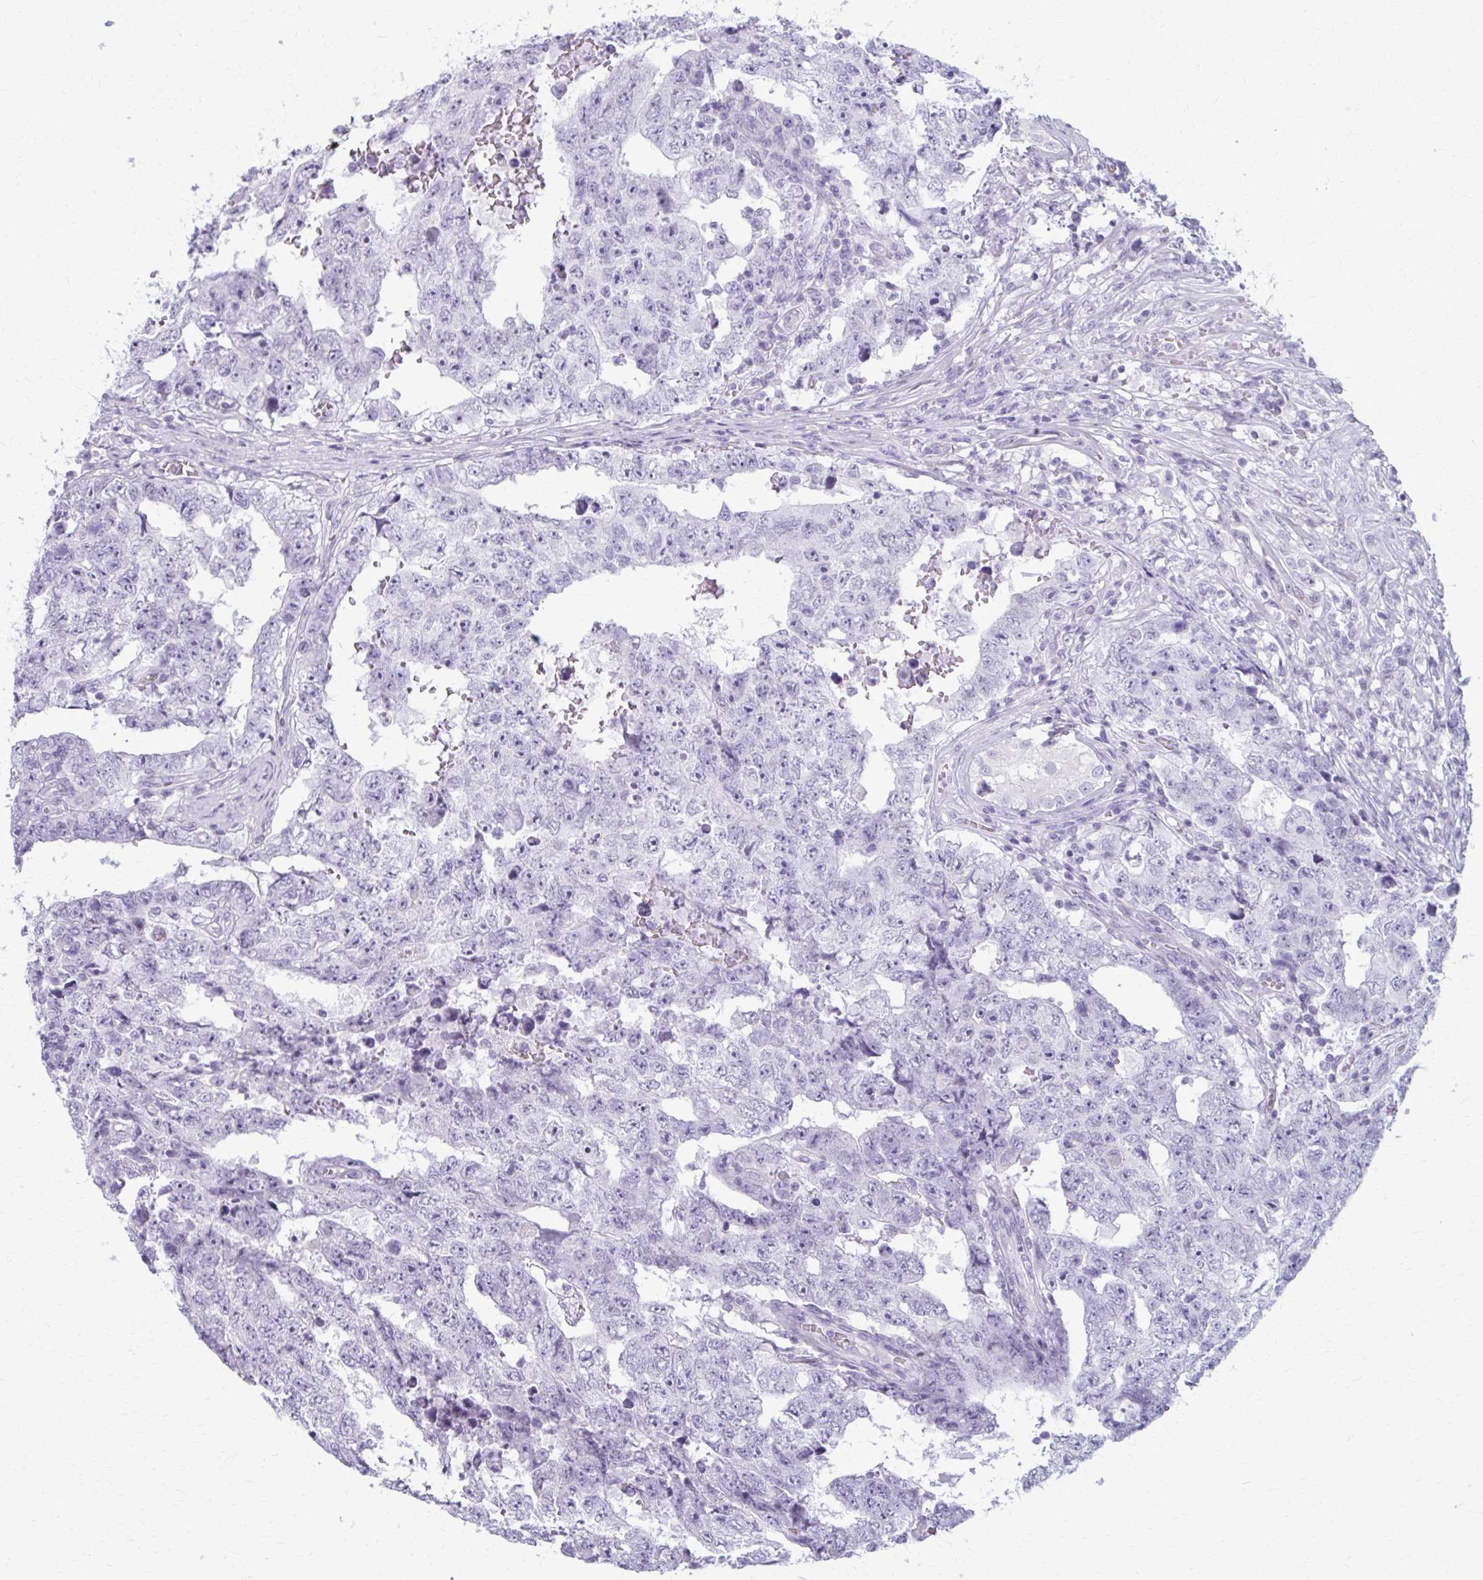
{"staining": {"intensity": "negative", "quantity": "none", "location": "none"}, "tissue": "testis cancer", "cell_type": "Tumor cells", "image_type": "cancer", "snomed": [{"axis": "morphology", "description": "Carcinoma, Embryonal, NOS"}, {"axis": "topography", "description": "Testis"}], "caption": "IHC image of neoplastic tissue: embryonal carcinoma (testis) stained with DAB (3,3'-diaminobenzidine) shows no significant protein positivity in tumor cells.", "gene": "CASQ2", "patient": {"sex": "male", "age": 25}}